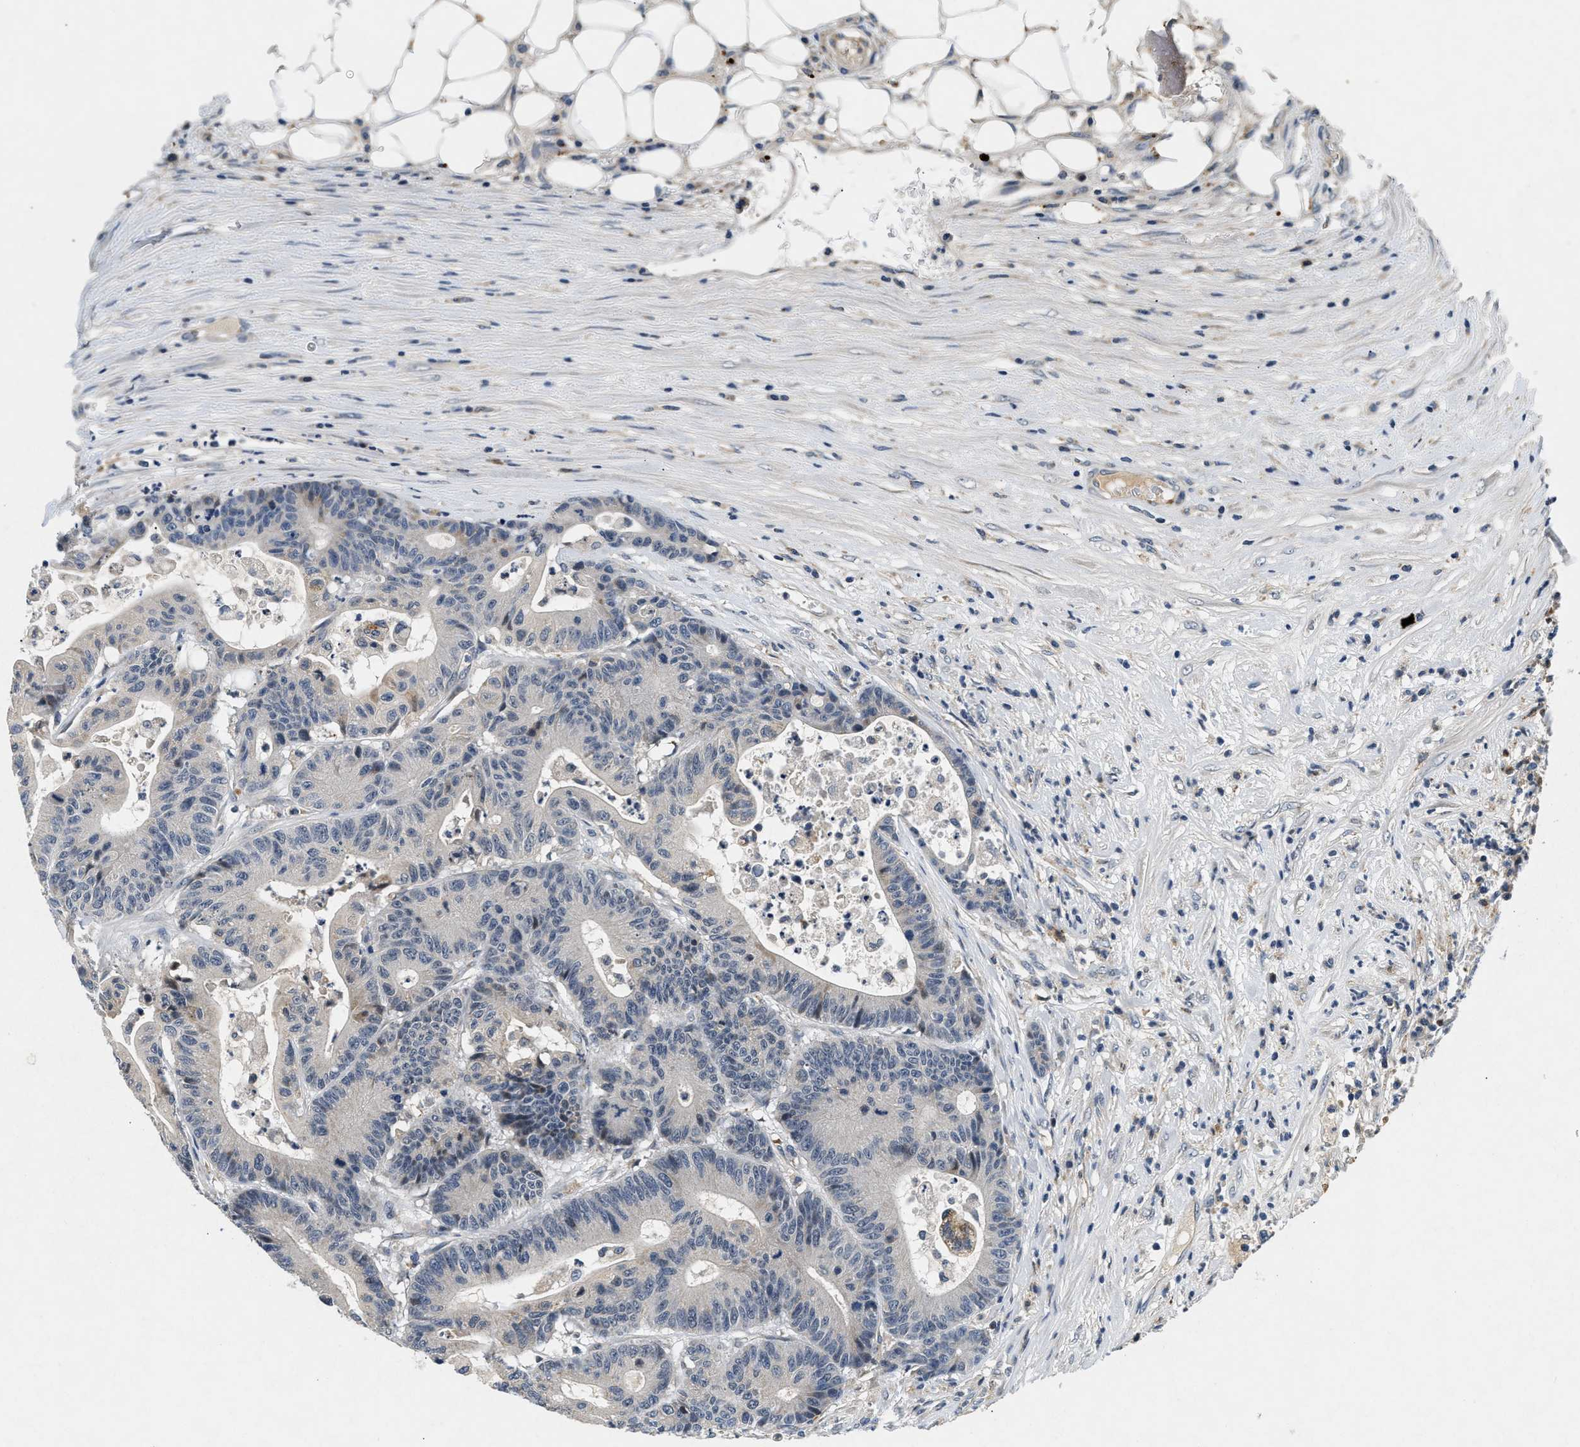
{"staining": {"intensity": "negative", "quantity": "none", "location": "none"}, "tissue": "colorectal cancer", "cell_type": "Tumor cells", "image_type": "cancer", "snomed": [{"axis": "morphology", "description": "Adenocarcinoma, NOS"}, {"axis": "topography", "description": "Colon"}], "caption": "High magnification brightfield microscopy of adenocarcinoma (colorectal) stained with DAB (3,3'-diaminobenzidine) (brown) and counterstained with hematoxylin (blue): tumor cells show no significant staining.", "gene": "PDP1", "patient": {"sex": "female", "age": 84}}